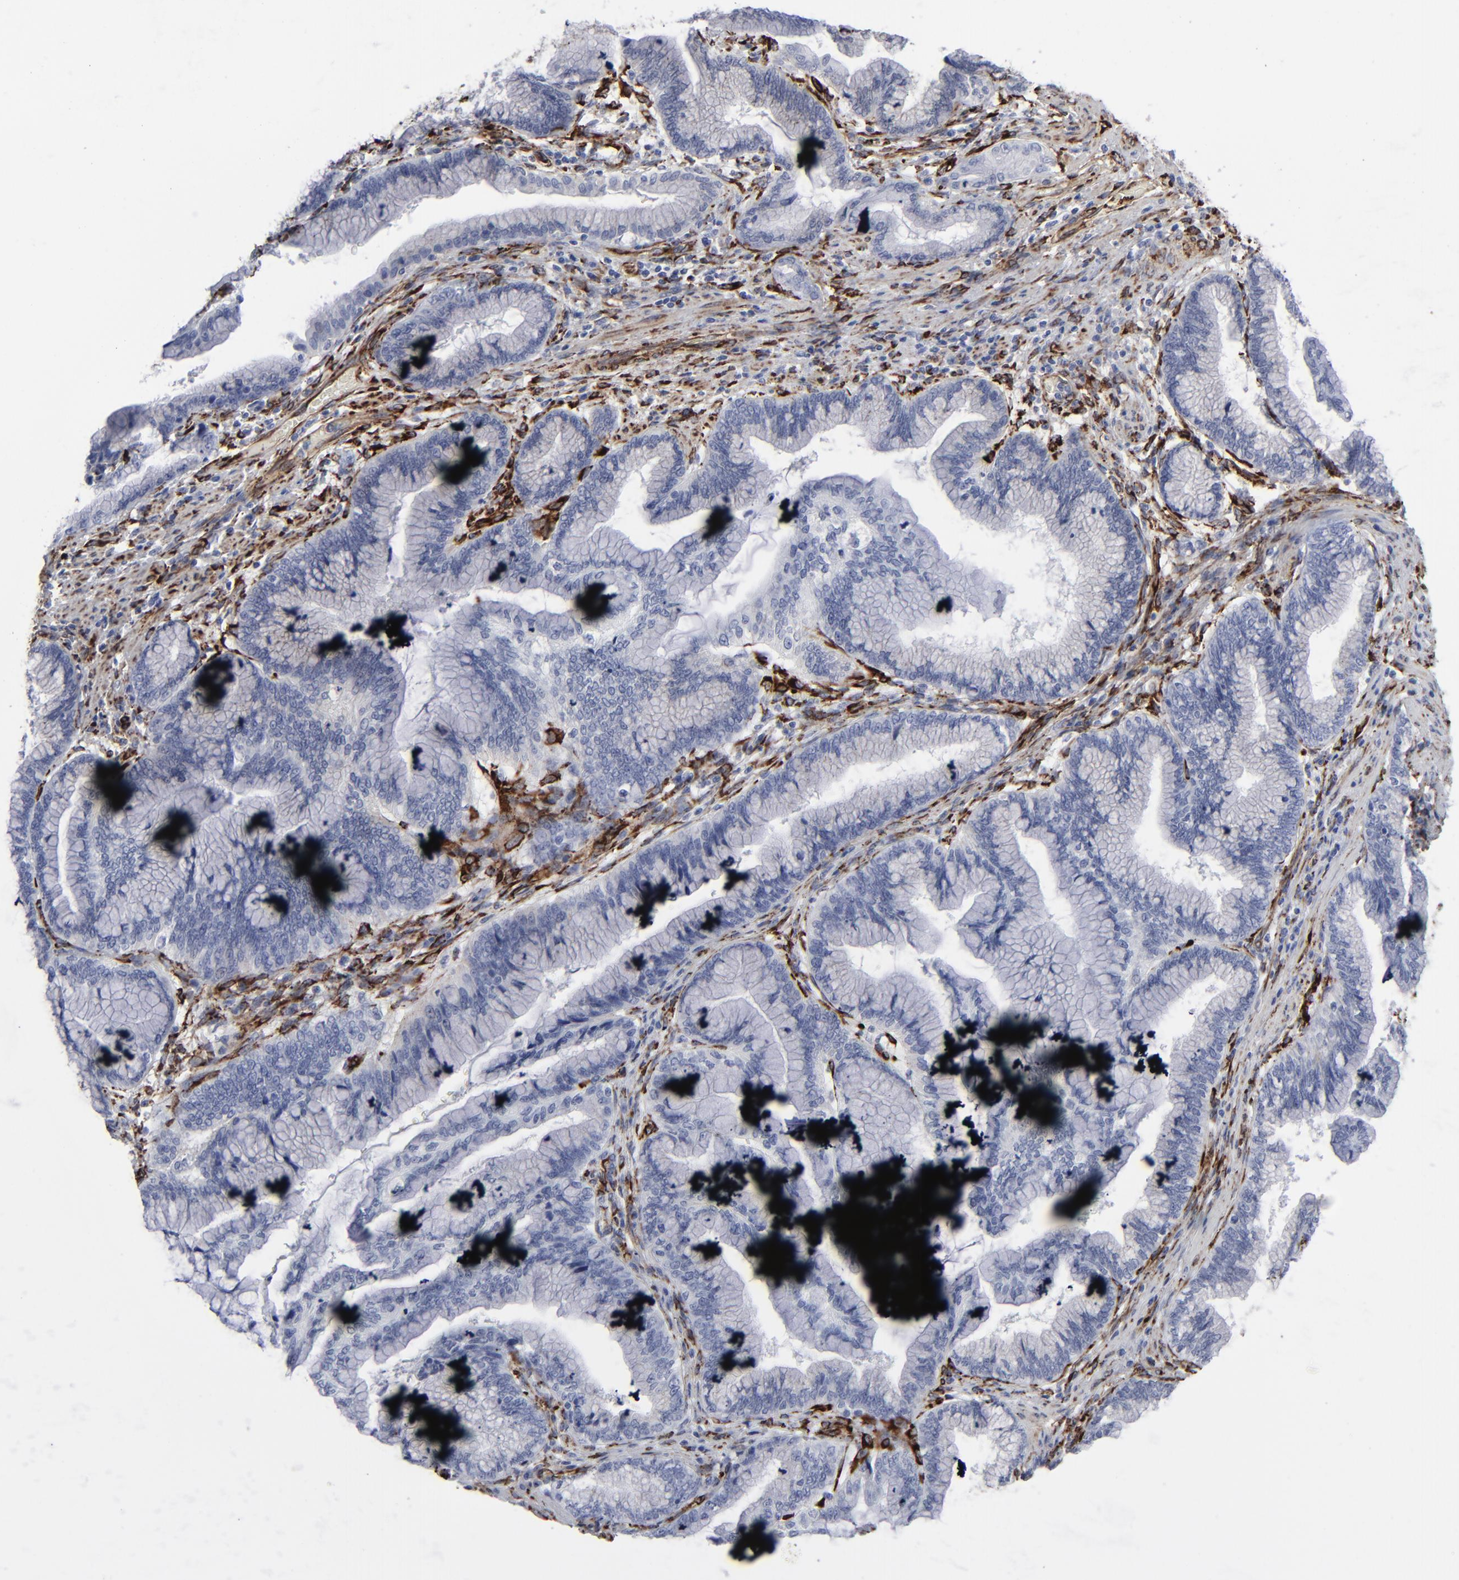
{"staining": {"intensity": "negative", "quantity": "none", "location": "none"}, "tissue": "pancreatic cancer", "cell_type": "Tumor cells", "image_type": "cancer", "snomed": [{"axis": "morphology", "description": "Adenocarcinoma, NOS"}, {"axis": "topography", "description": "Pancreas"}], "caption": "Protein analysis of pancreatic cancer displays no significant staining in tumor cells. (Brightfield microscopy of DAB IHC at high magnification).", "gene": "SPARC", "patient": {"sex": "female", "age": 64}}